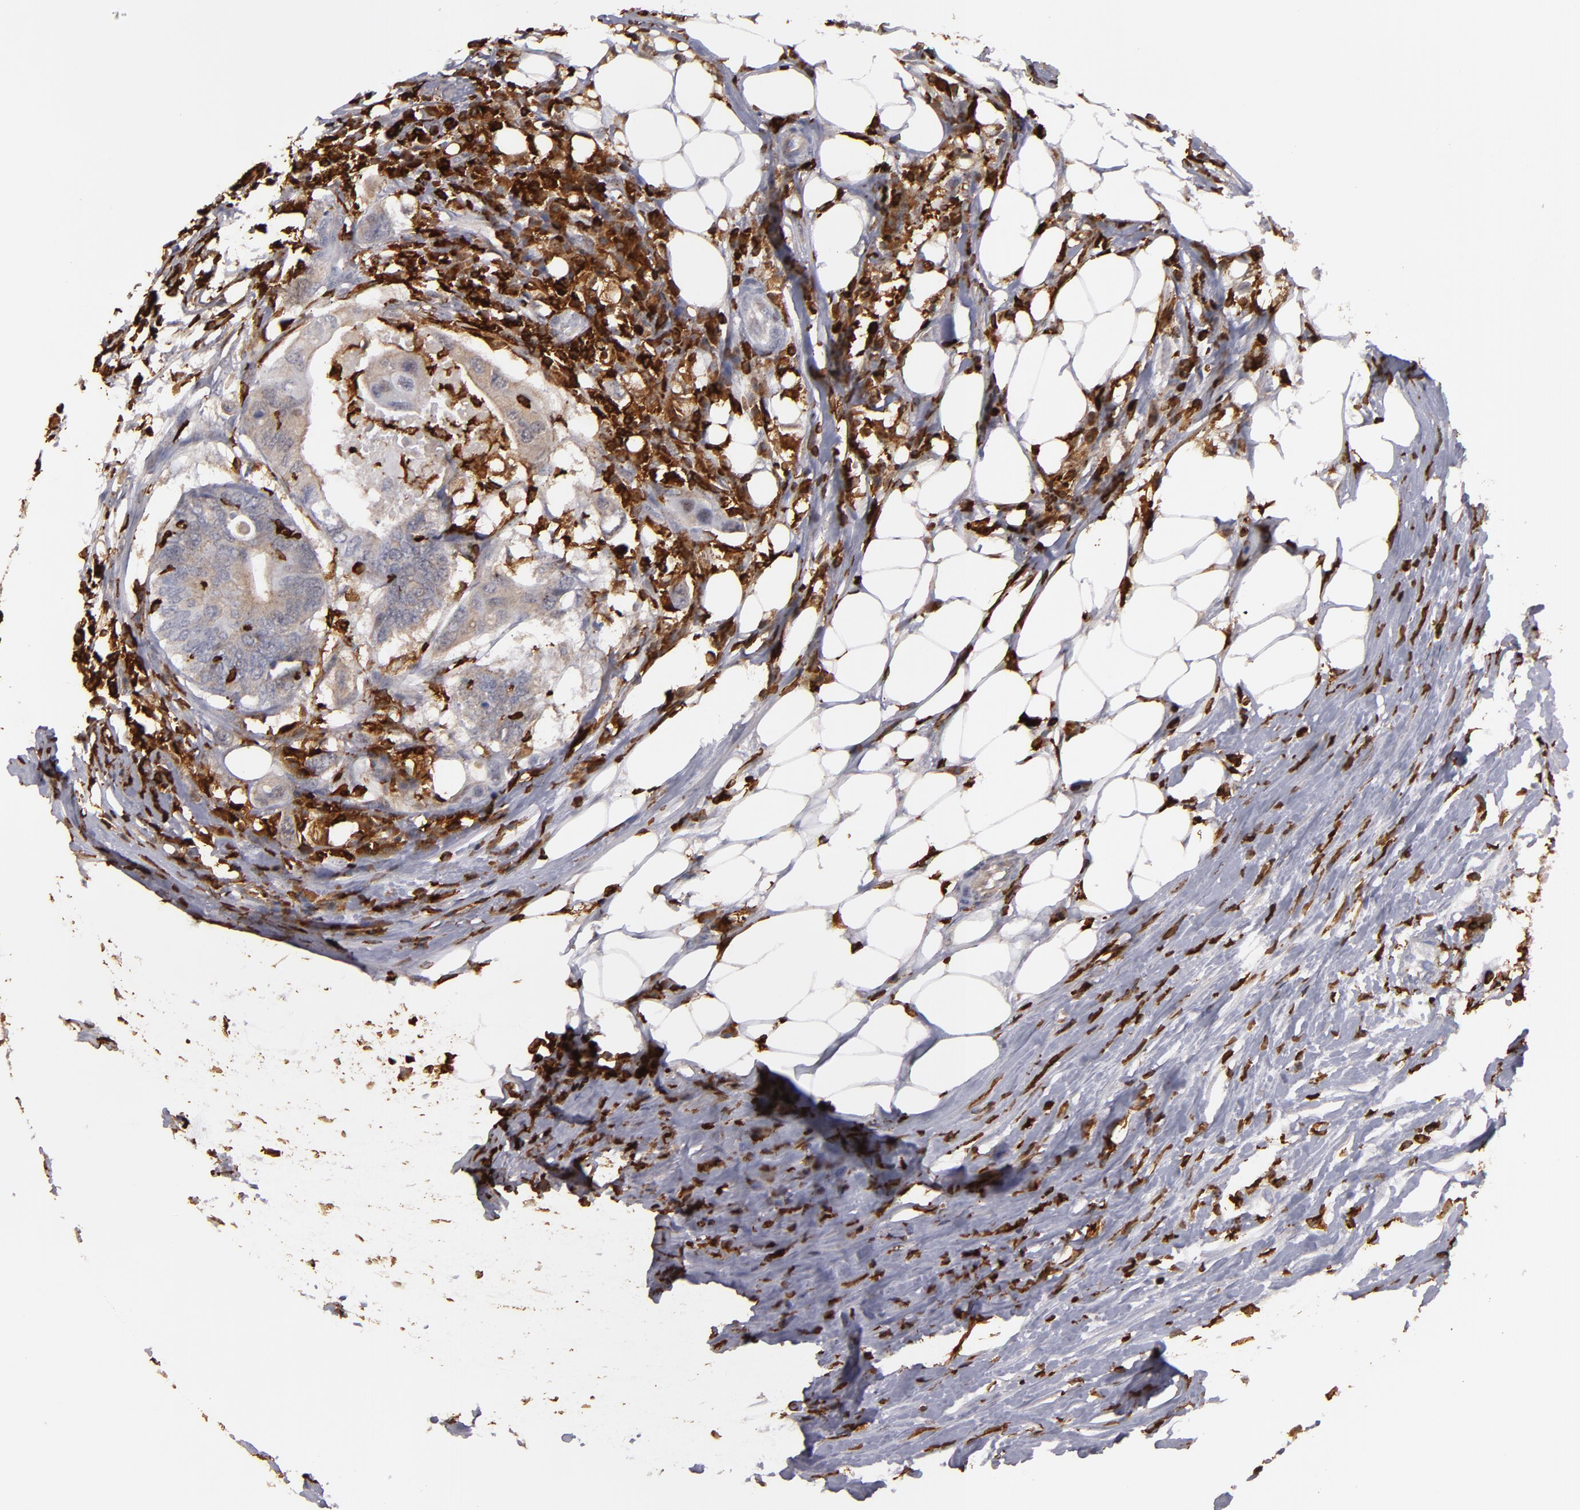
{"staining": {"intensity": "weak", "quantity": ">75%", "location": "cytoplasmic/membranous"}, "tissue": "colorectal cancer", "cell_type": "Tumor cells", "image_type": "cancer", "snomed": [{"axis": "morphology", "description": "Adenocarcinoma, NOS"}, {"axis": "topography", "description": "Colon"}], "caption": "Colorectal adenocarcinoma stained for a protein (brown) displays weak cytoplasmic/membranous positive positivity in approximately >75% of tumor cells.", "gene": "WAS", "patient": {"sex": "male", "age": 71}}